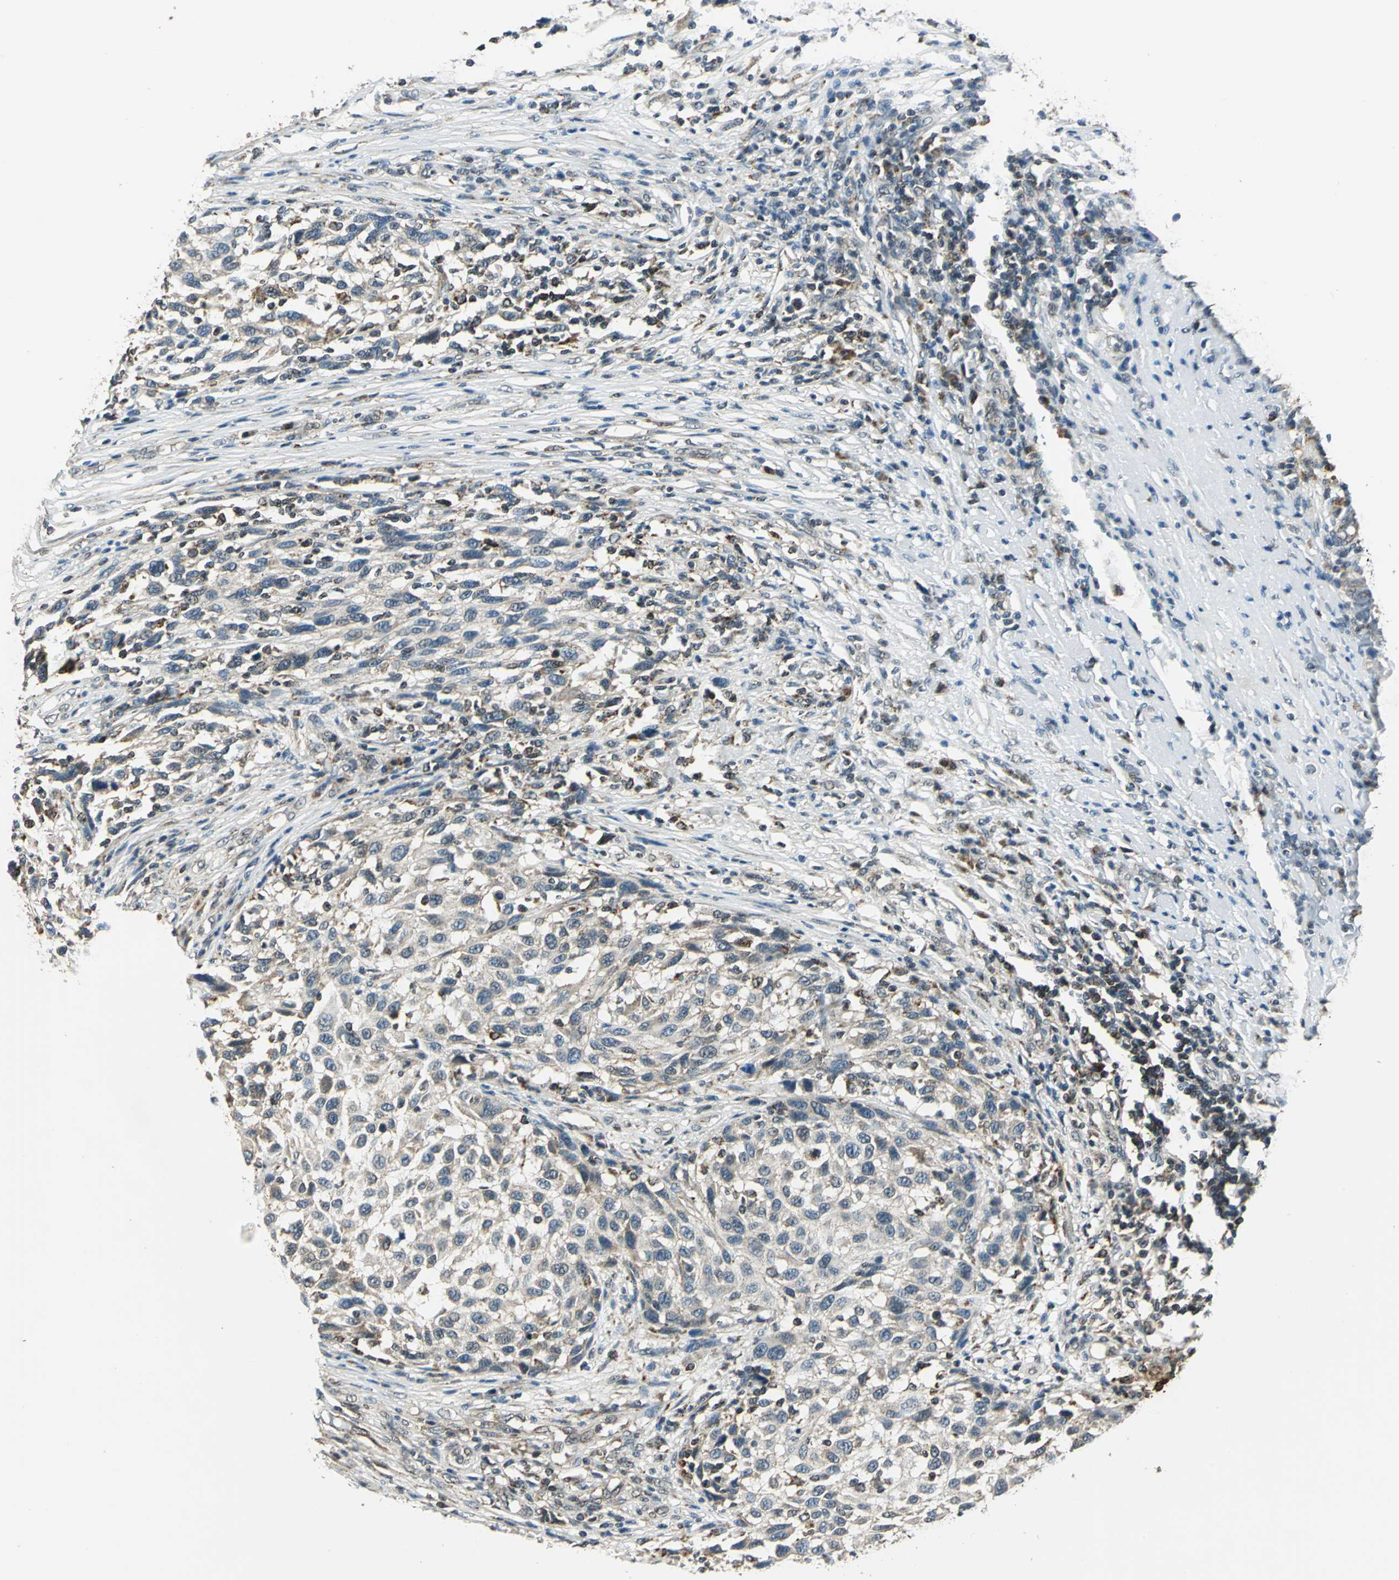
{"staining": {"intensity": "weak", "quantity": "25%-75%", "location": "cytoplasmic/membranous"}, "tissue": "melanoma", "cell_type": "Tumor cells", "image_type": "cancer", "snomed": [{"axis": "morphology", "description": "Malignant melanoma, Metastatic site"}, {"axis": "topography", "description": "Lymph node"}], "caption": "Immunohistochemistry (DAB) staining of human malignant melanoma (metastatic site) shows weak cytoplasmic/membranous protein expression in about 25%-75% of tumor cells. (DAB IHC, brown staining for protein, blue staining for nuclei).", "gene": "NUDT2", "patient": {"sex": "male", "age": 61}}